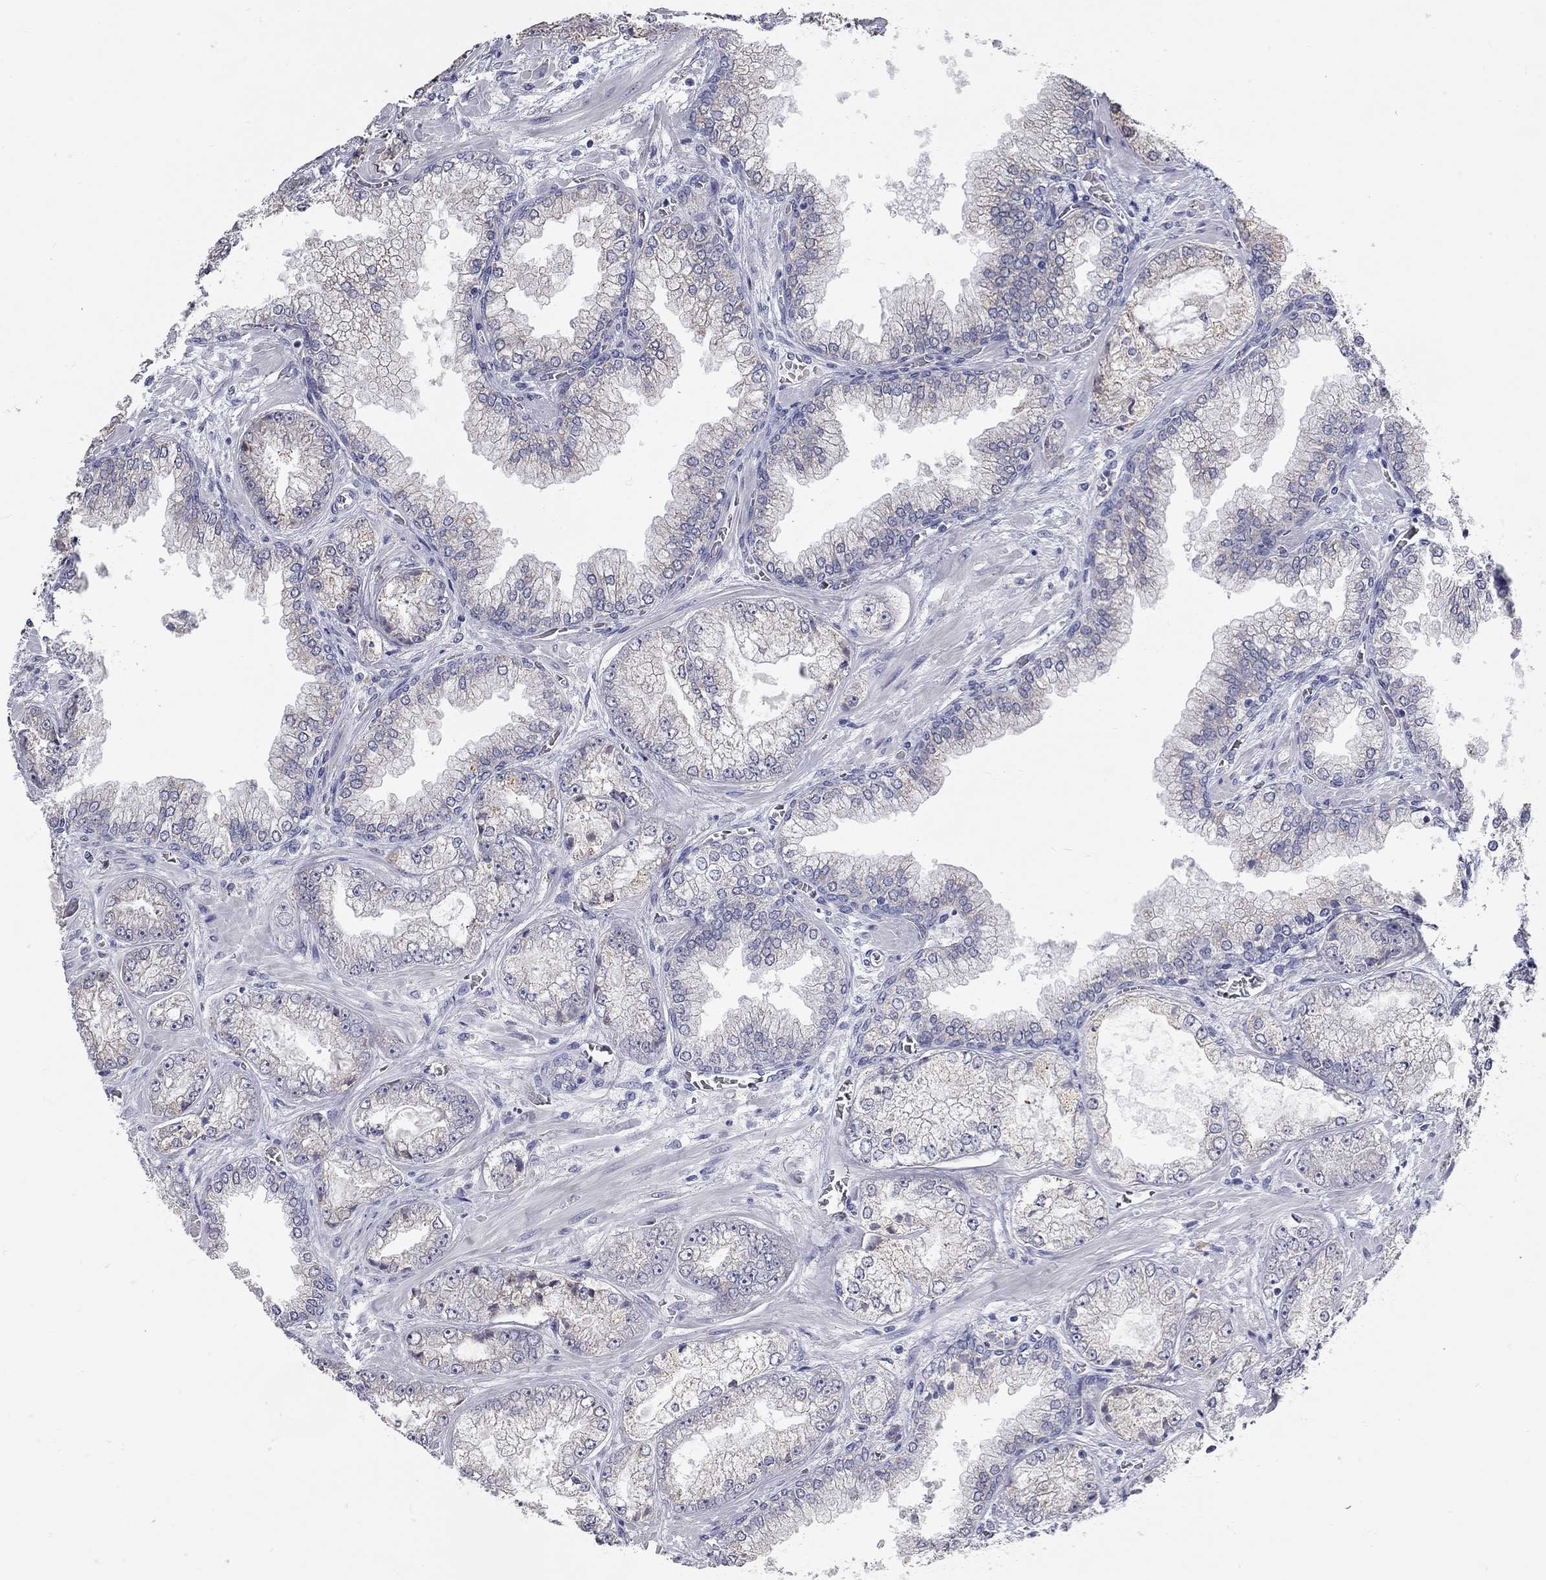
{"staining": {"intensity": "negative", "quantity": "none", "location": "none"}, "tissue": "prostate cancer", "cell_type": "Tumor cells", "image_type": "cancer", "snomed": [{"axis": "morphology", "description": "Adenocarcinoma, Low grade"}, {"axis": "topography", "description": "Prostate"}], "caption": "Tumor cells are negative for protein expression in human prostate adenocarcinoma (low-grade).", "gene": "XAGE2", "patient": {"sex": "male", "age": 57}}